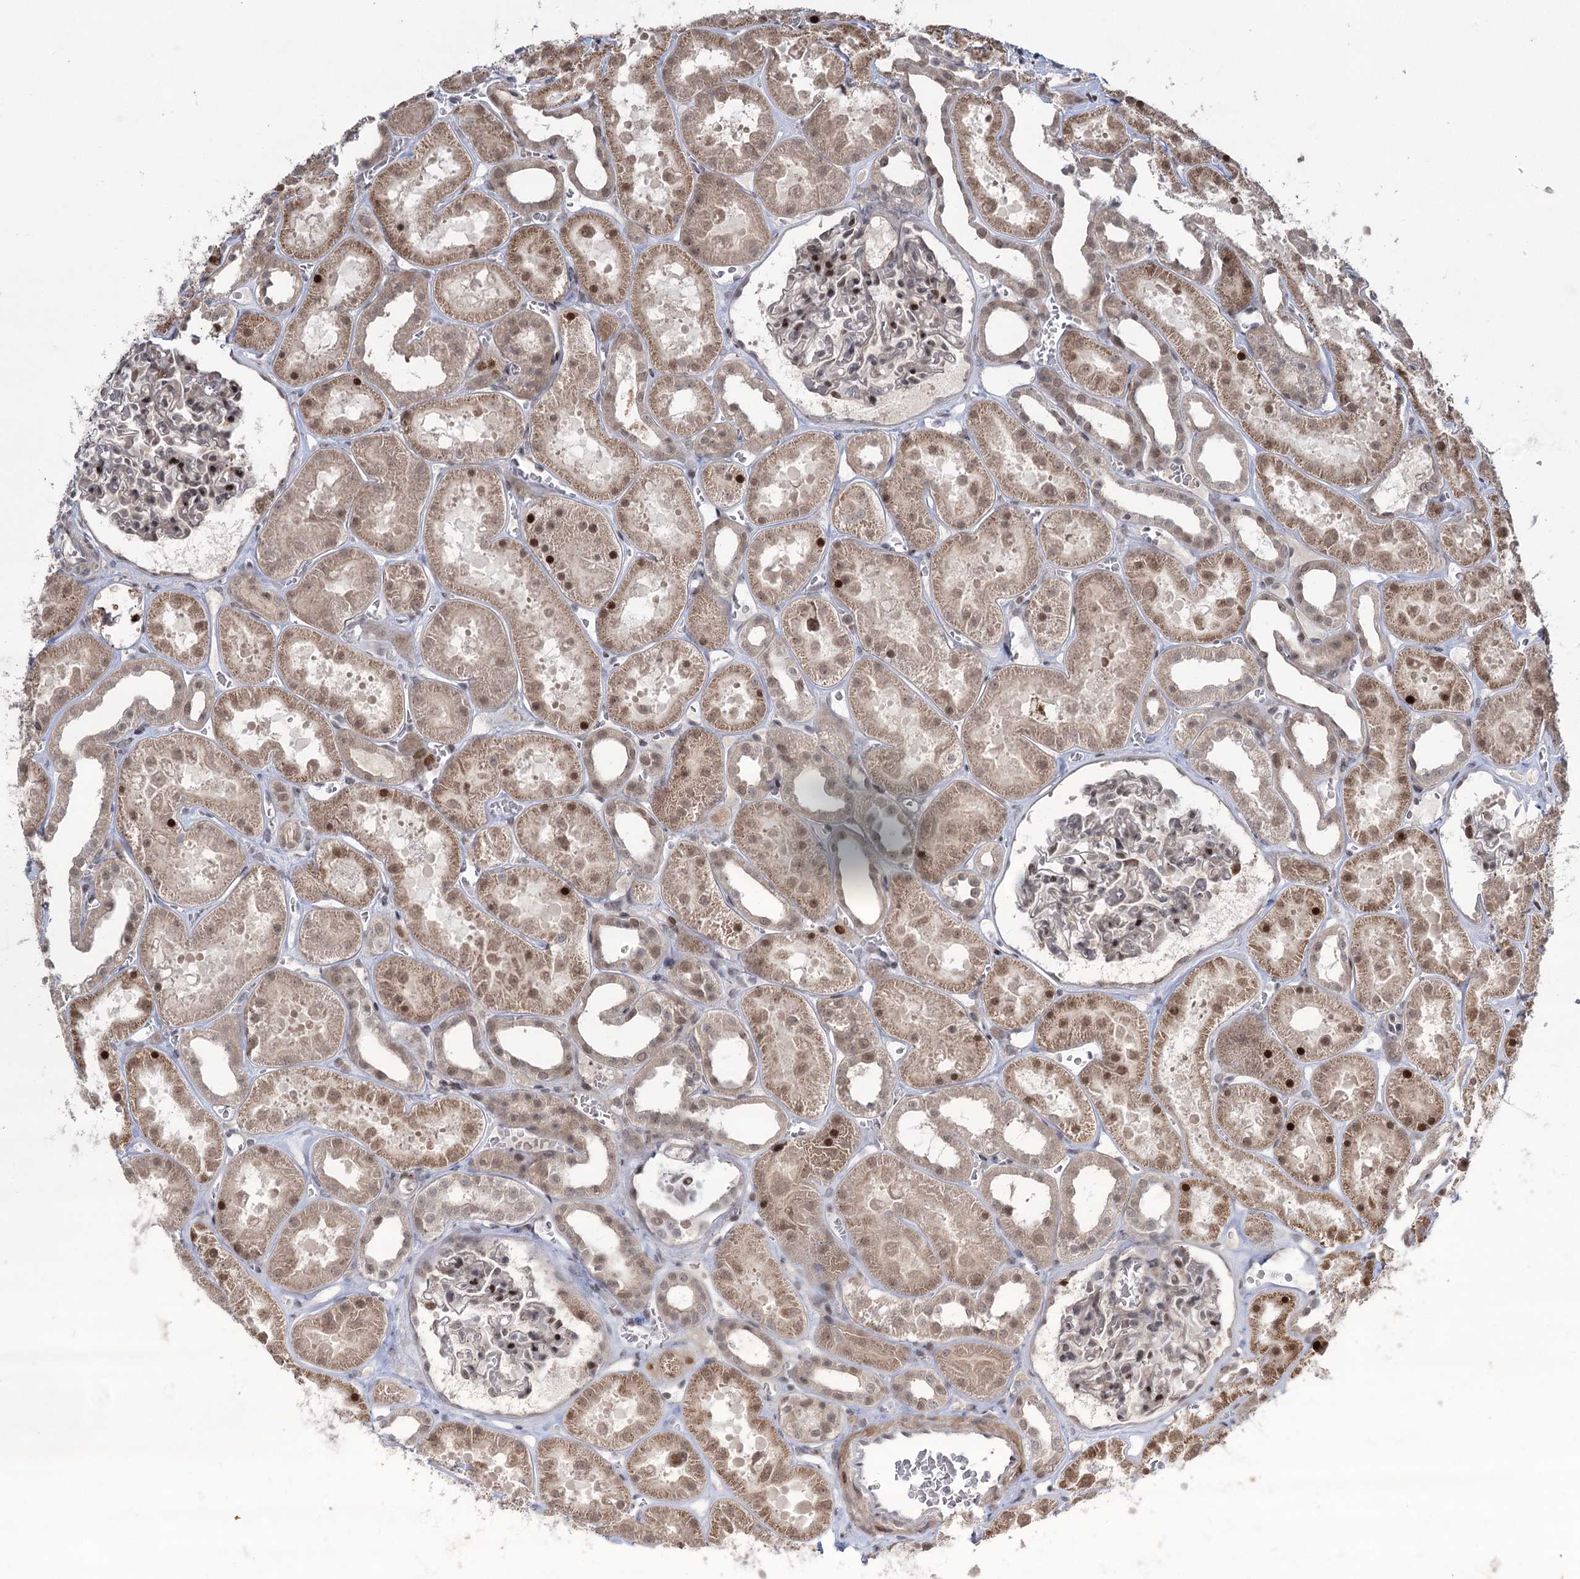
{"staining": {"intensity": "moderate", "quantity": "<25%", "location": "nuclear"}, "tissue": "kidney", "cell_type": "Cells in glomeruli", "image_type": "normal", "snomed": [{"axis": "morphology", "description": "Normal tissue, NOS"}, {"axis": "topography", "description": "Kidney"}], "caption": "Immunohistochemical staining of unremarkable kidney shows low levels of moderate nuclear positivity in approximately <25% of cells in glomeruli.", "gene": "HELQ", "patient": {"sex": "female", "age": 41}}